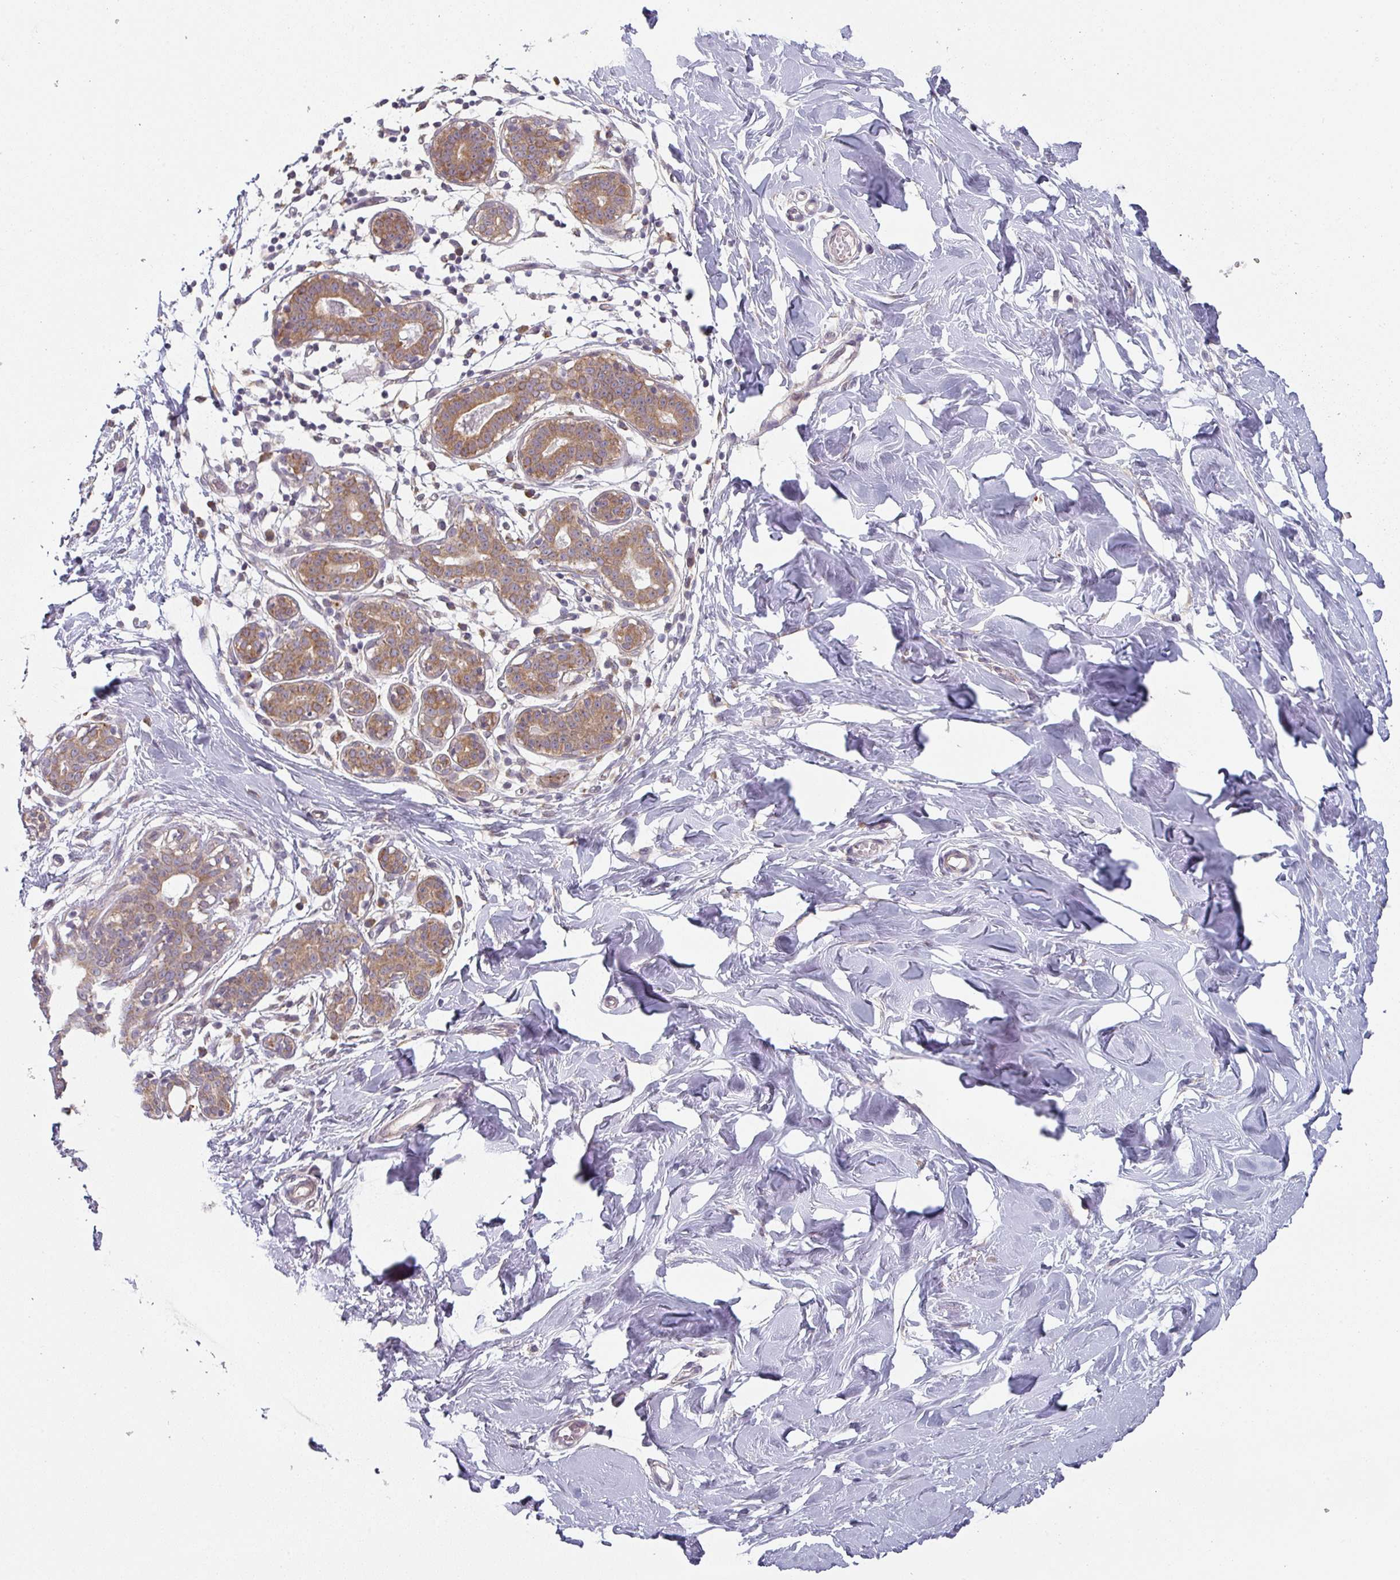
{"staining": {"intensity": "negative", "quantity": "none", "location": "none"}, "tissue": "breast", "cell_type": "Adipocytes", "image_type": "normal", "snomed": [{"axis": "morphology", "description": "Normal tissue, NOS"}, {"axis": "topography", "description": "Breast"}], "caption": "Immunohistochemistry of unremarkable breast reveals no expression in adipocytes. (DAB immunohistochemistry (IHC) visualized using brightfield microscopy, high magnification).", "gene": "TAPT1", "patient": {"sex": "female", "age": 27}}